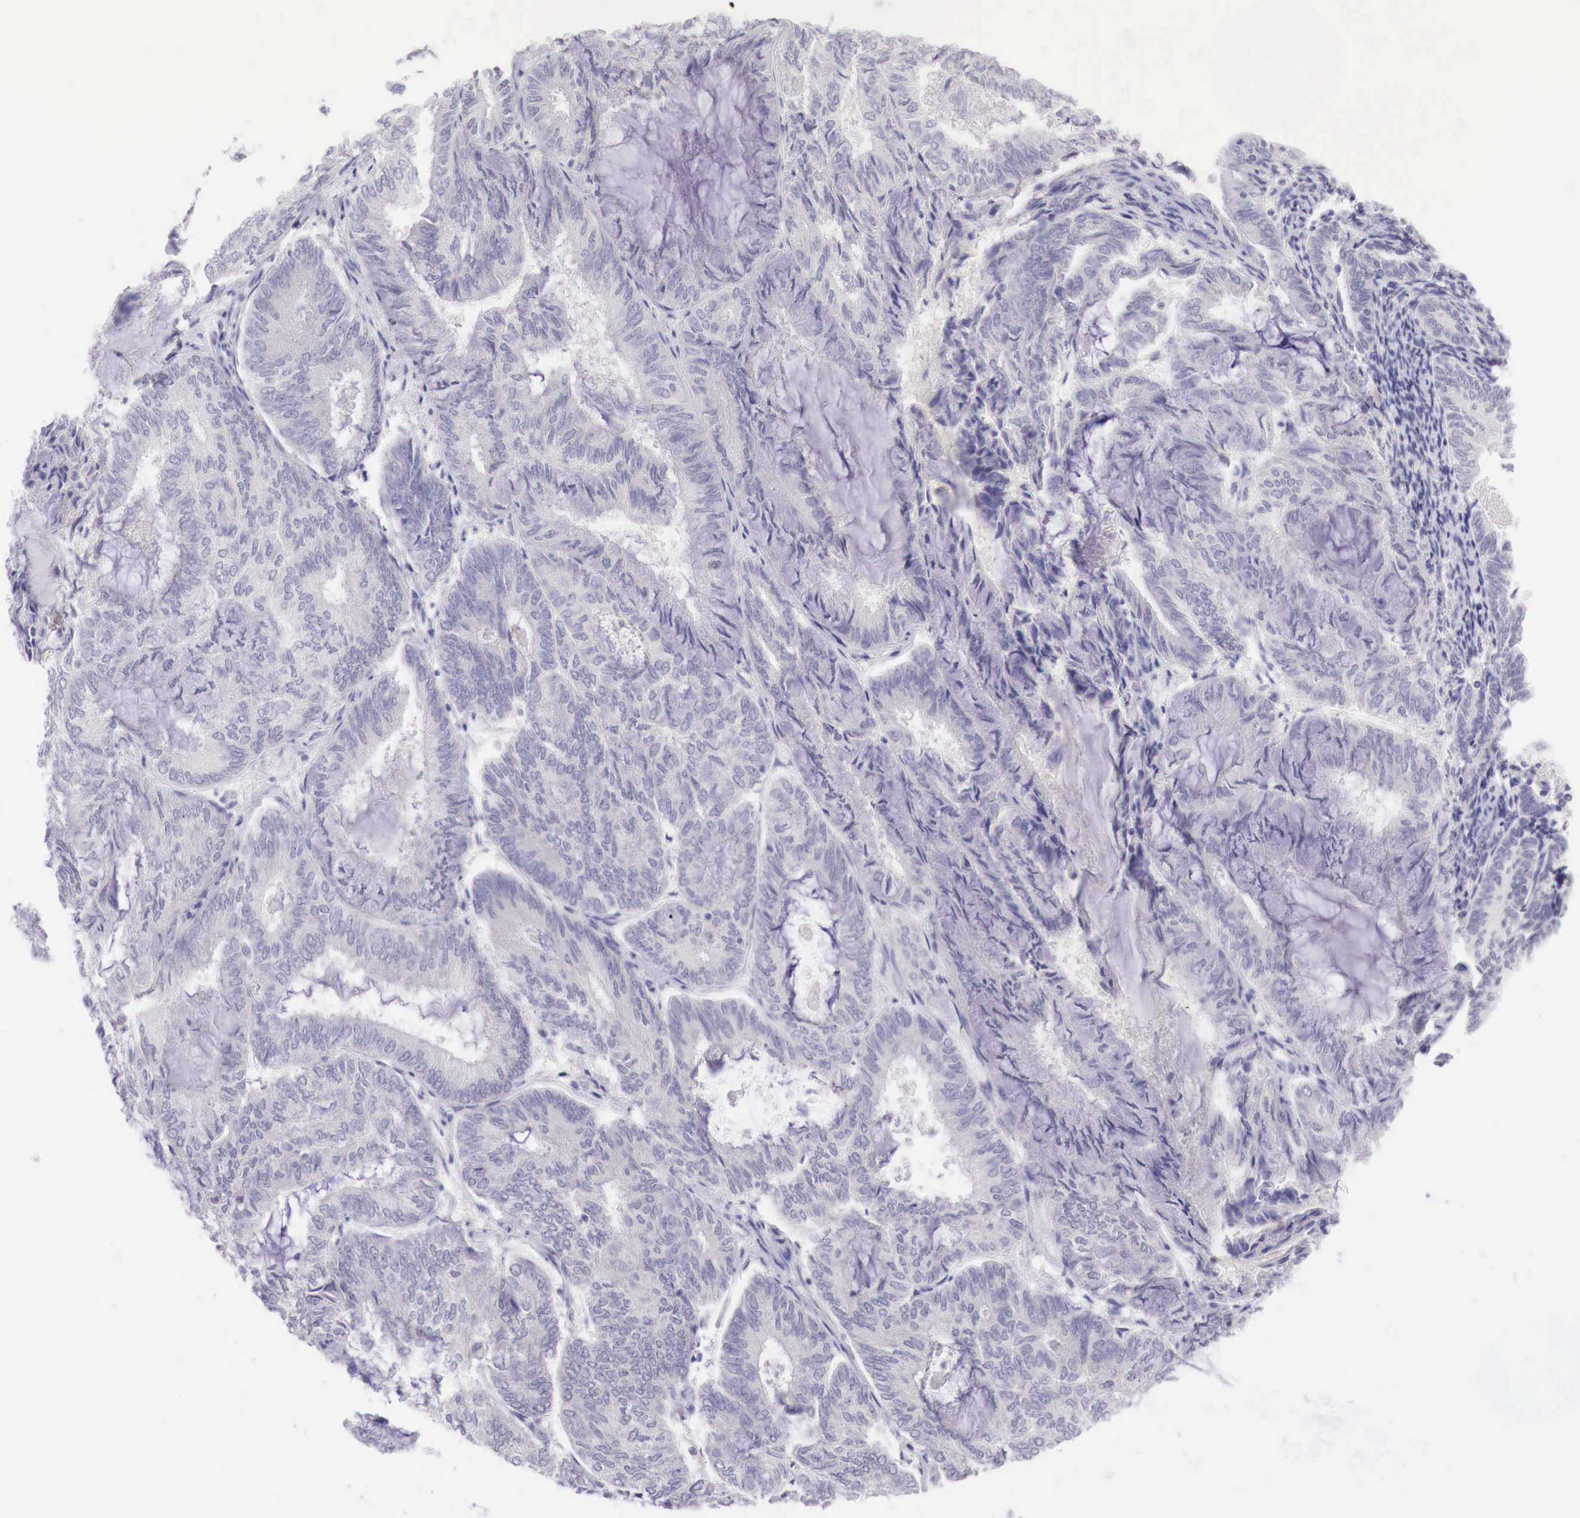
{"staining": {"intensity": "negative", "quantity": "none", "location": "none"}, "tissue": "endometrial cancer", "cell_type": "Tumor cells", "image_type": "cancer", "snomed": [{"axis": "morphology", "description": "Adenocarcinoma, NOS"}, {"axis": "topography", "description": "Endometrium"}], "caption": "The image reveals no significant staining in tumor cells of endometrial cancer (adenocarcinoma). The staining is performed using DAB brown chromogen with nuclei counter-stained in using hematoxylin.", "gene": "BCL6", "patient": {"sex": "female", "age": 59}}